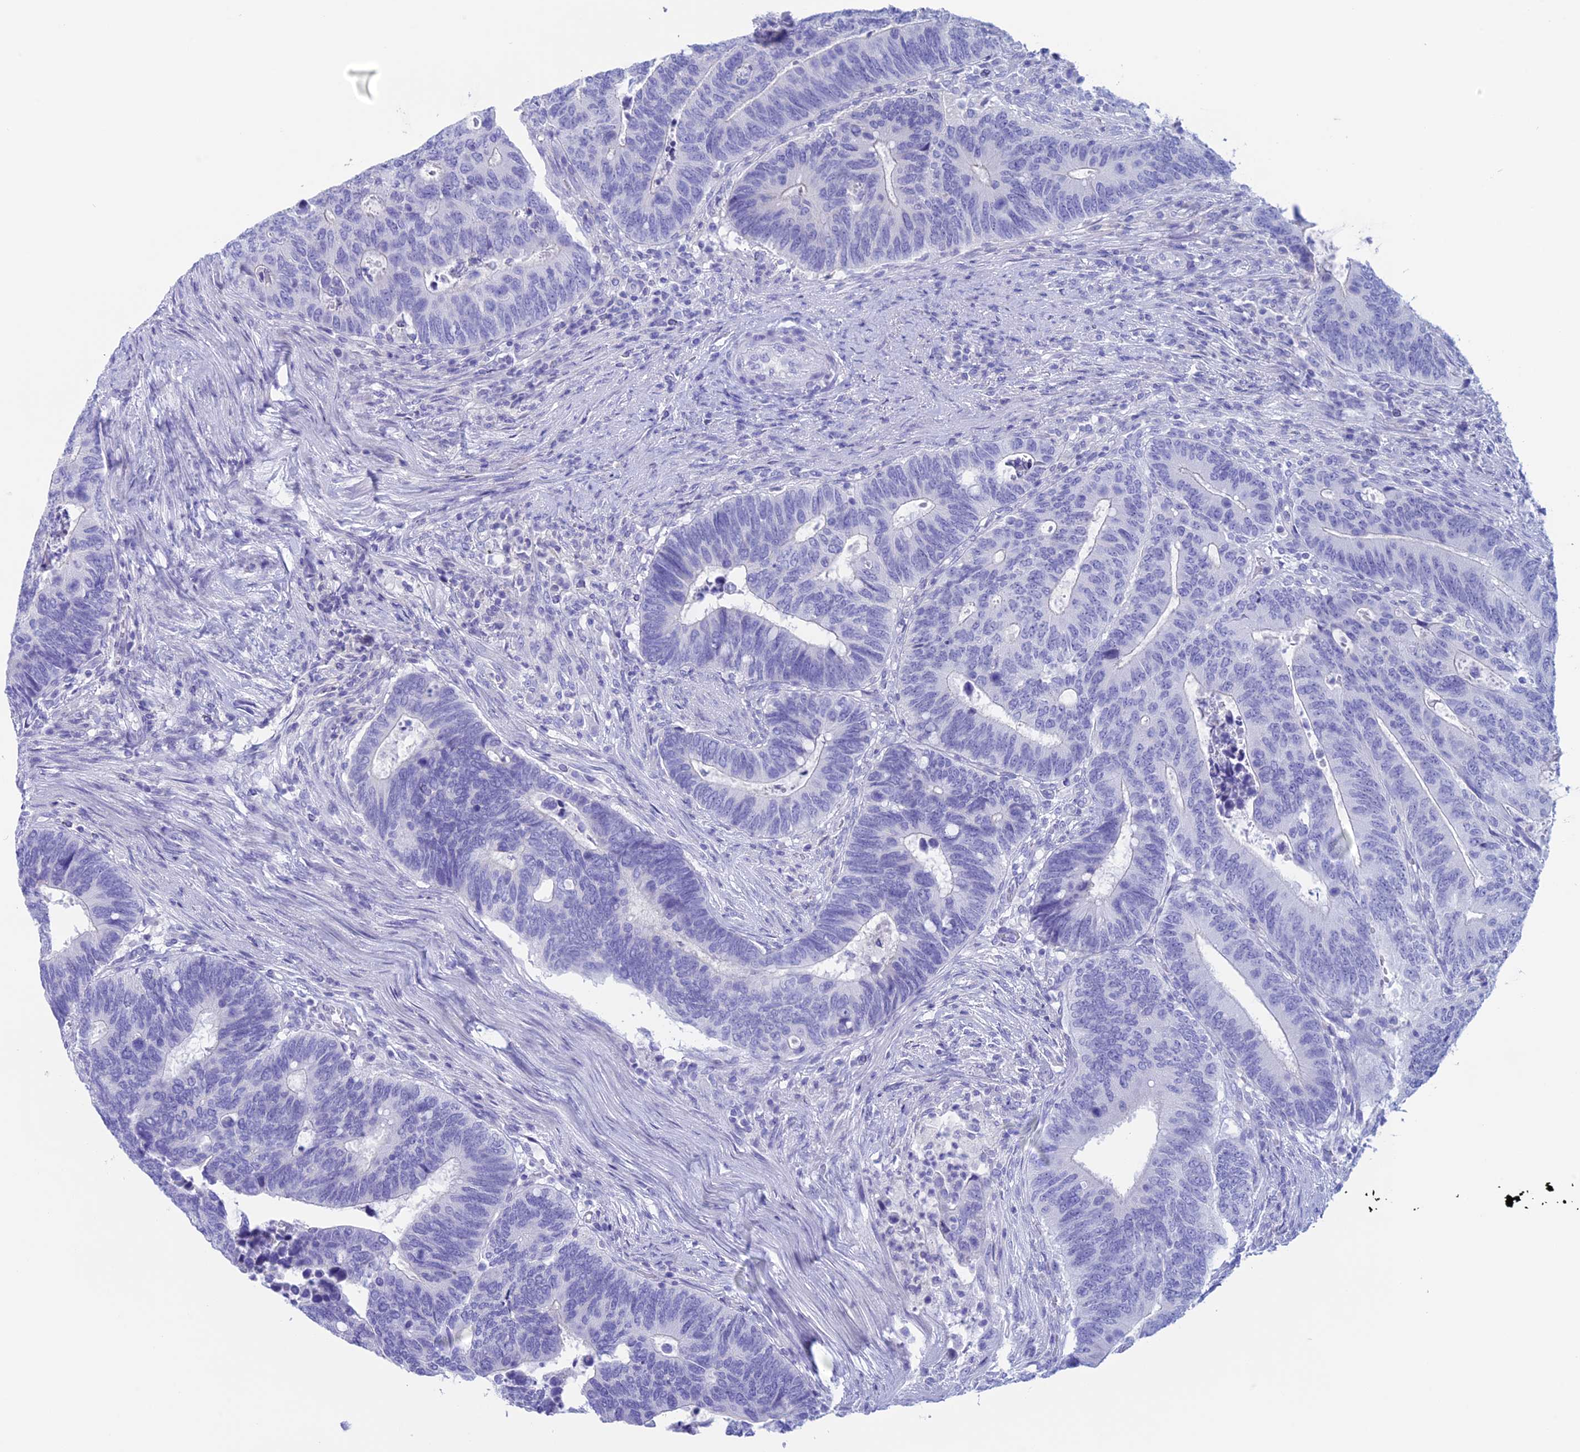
{"staining": {"intensity": "negative", "quantity": "none", "location": "none"}, "tissue": "colorectal cancer", "cell_type": "Tumor cells", "image_type": "cancer", "snomed": [{"axis": "morphology", "description": "Adenocarcinoma, NOS"}, {"axis": "topography", "description": "Colon"}], "caption": "IHC photomicrograph of colorectal adenocarcinoma stained for a protein (brown), which demonstrates no expression in tumor cells. Nuclei are stained in blue.", "gene": "RP1", "patient": {"sex": "male", "age": 87}}